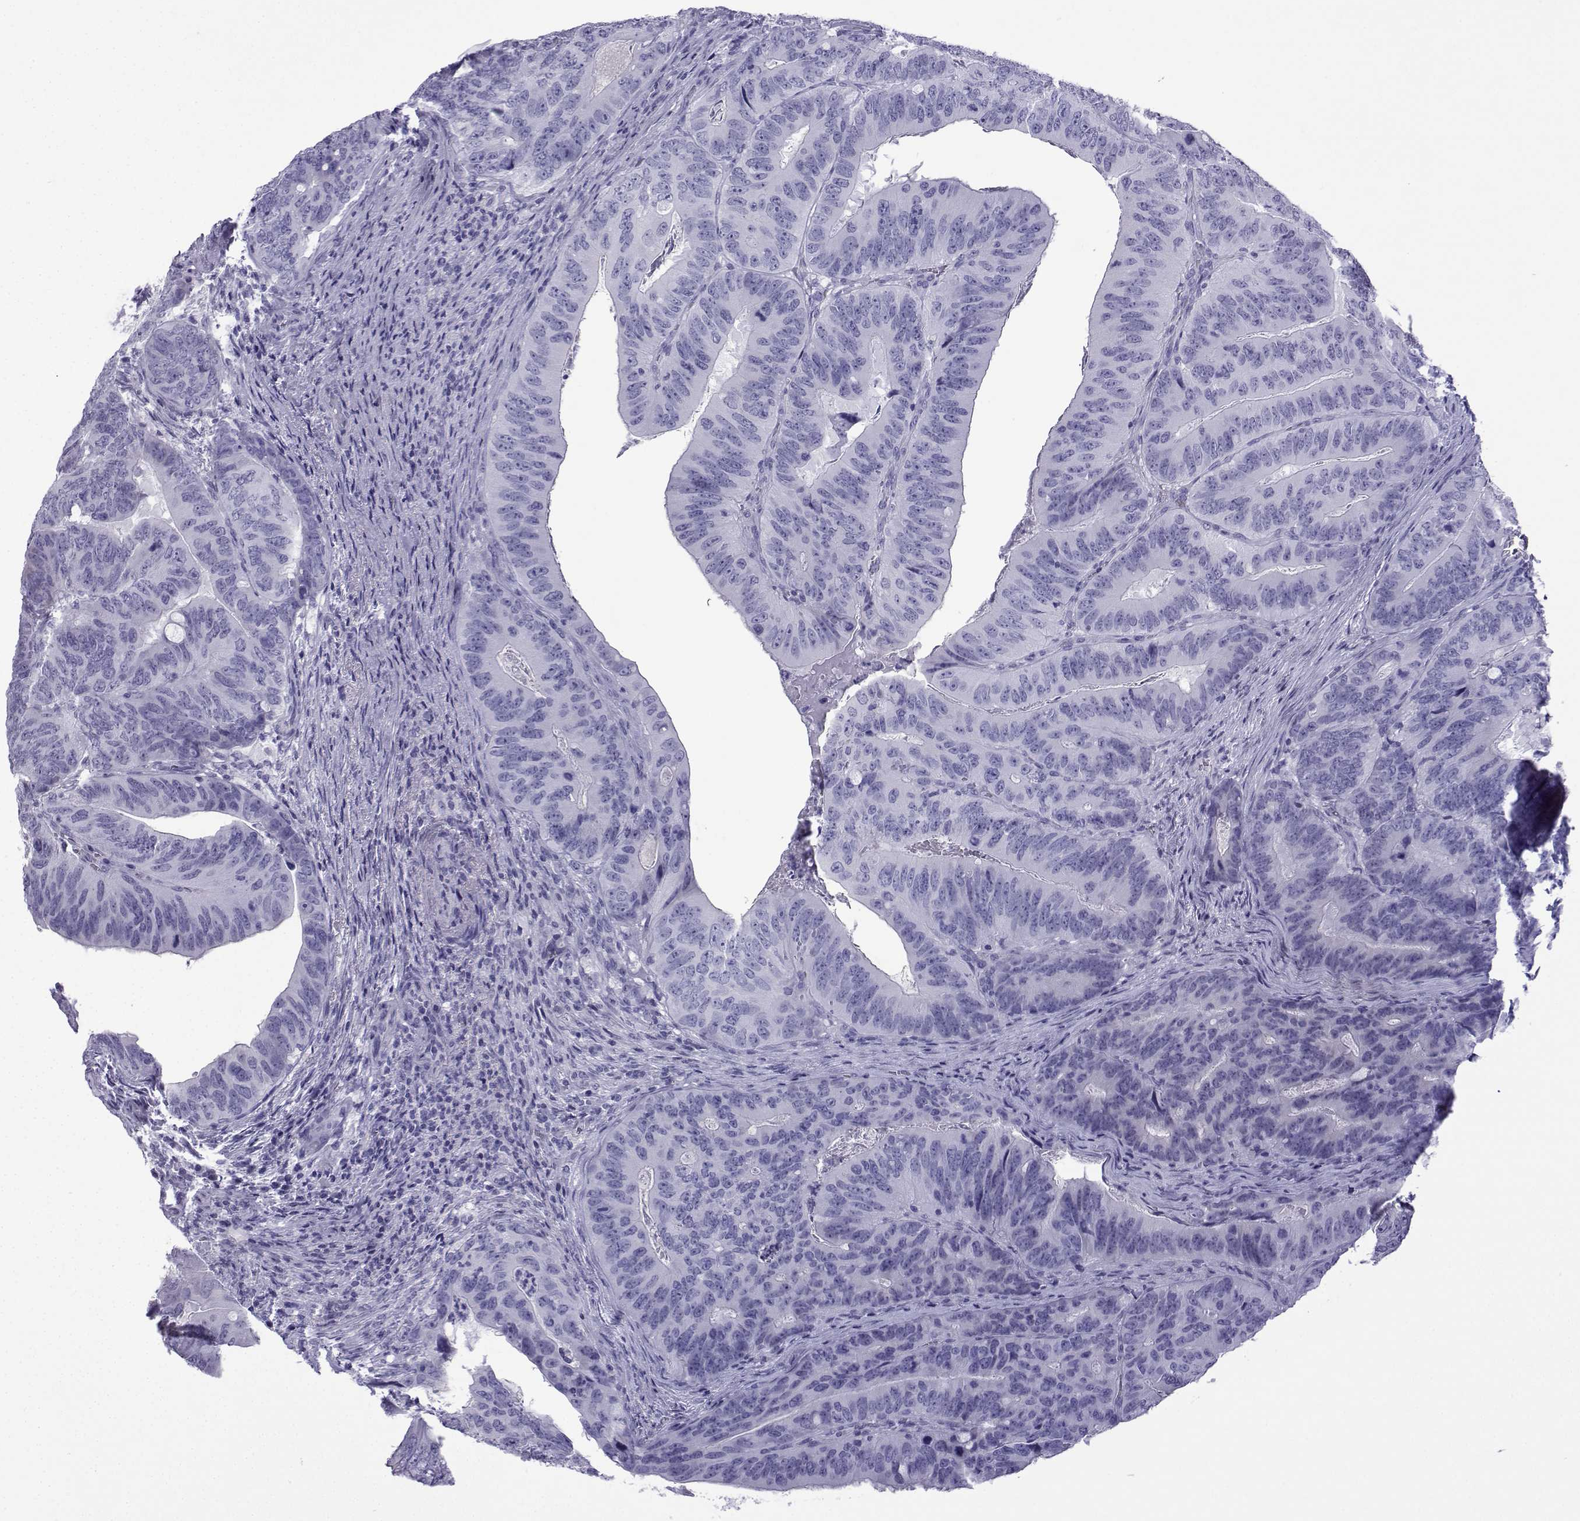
{"staining": {"intensity": "negative", "quantity": "none", "location": "none"}, "tissue": "colorectal cancer", "cell_type": "Tumor cells", "image_type": "cancer", "snomed": [{"axis": "morphology", "description": "Adenocarcinoma, NOS"}, {"axis": "topography", "description": "Colon"}], "caption": "A high-resolution micrograph shows immunohistochemistry (IHC) staining of colorectal cancer (adenocarcinoma), which reveals no significant expression in tumor cells.", "gene": "TRIM46", "patient": {"sex": "male", "age": 79}}